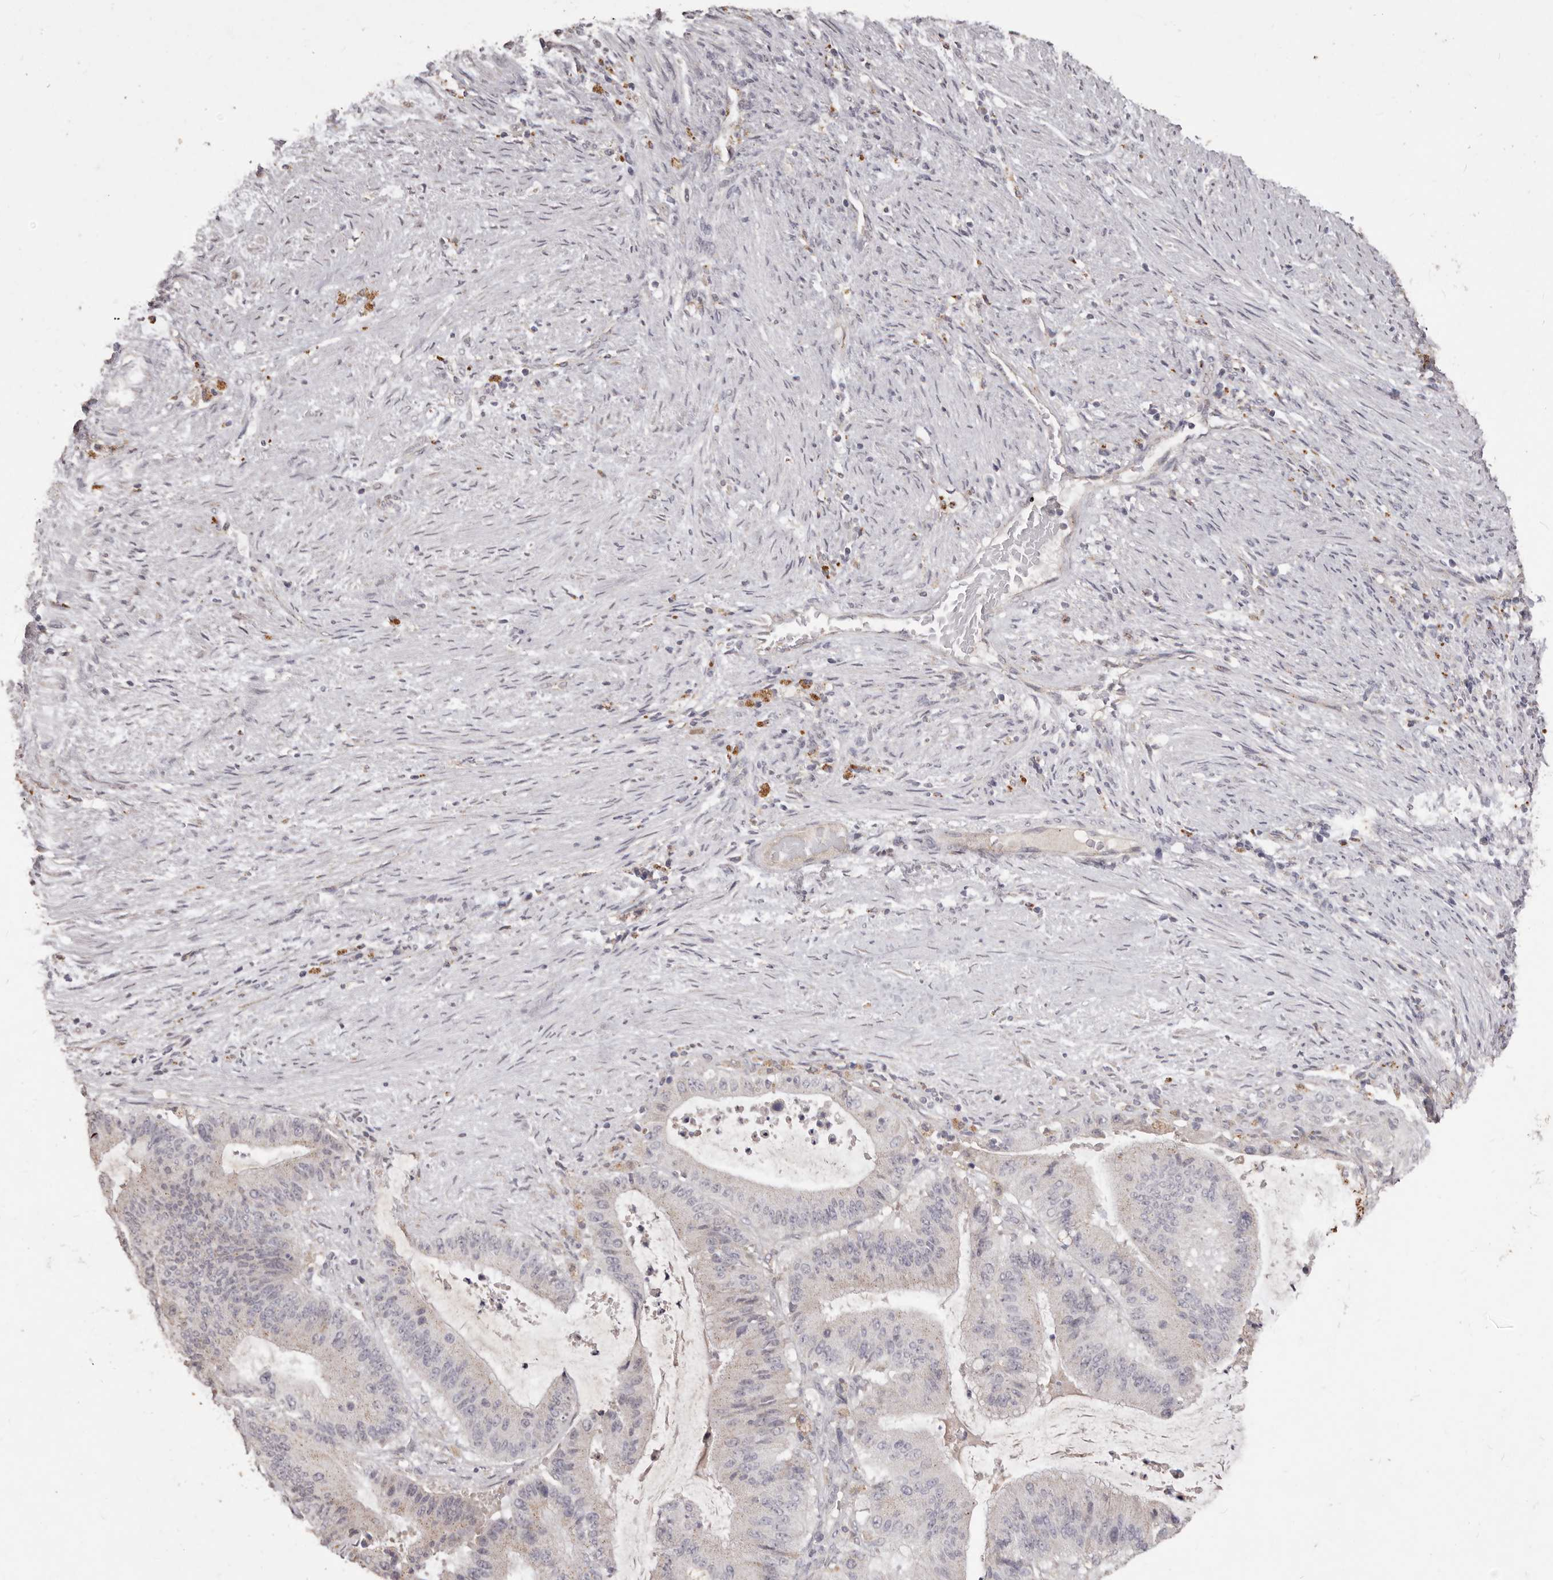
{"staining": {"intensity": "weak", "quantity": "<25%", "location": "cytoplasmic/membranous"}, "tissue": "liver cancer", "cell_type": "Tumor cells", "image_type": "cancer", "snomed": [{"axis": "morphology", "description": "Normal tissue, NOS"}, {"axis": "morphology", "description": "Cholangiocarcinoma"}, {"axis": "topography", "description": "Liver"}, {"axis": "topography", "description": "Peripheral nerve tissue"}], "caption": "A histopathology image of liver cancer stained for a protein shows no brown staining in tumor cells.", "gene": "PRSS27", "patient": {"sex": "female", "age": 73}}